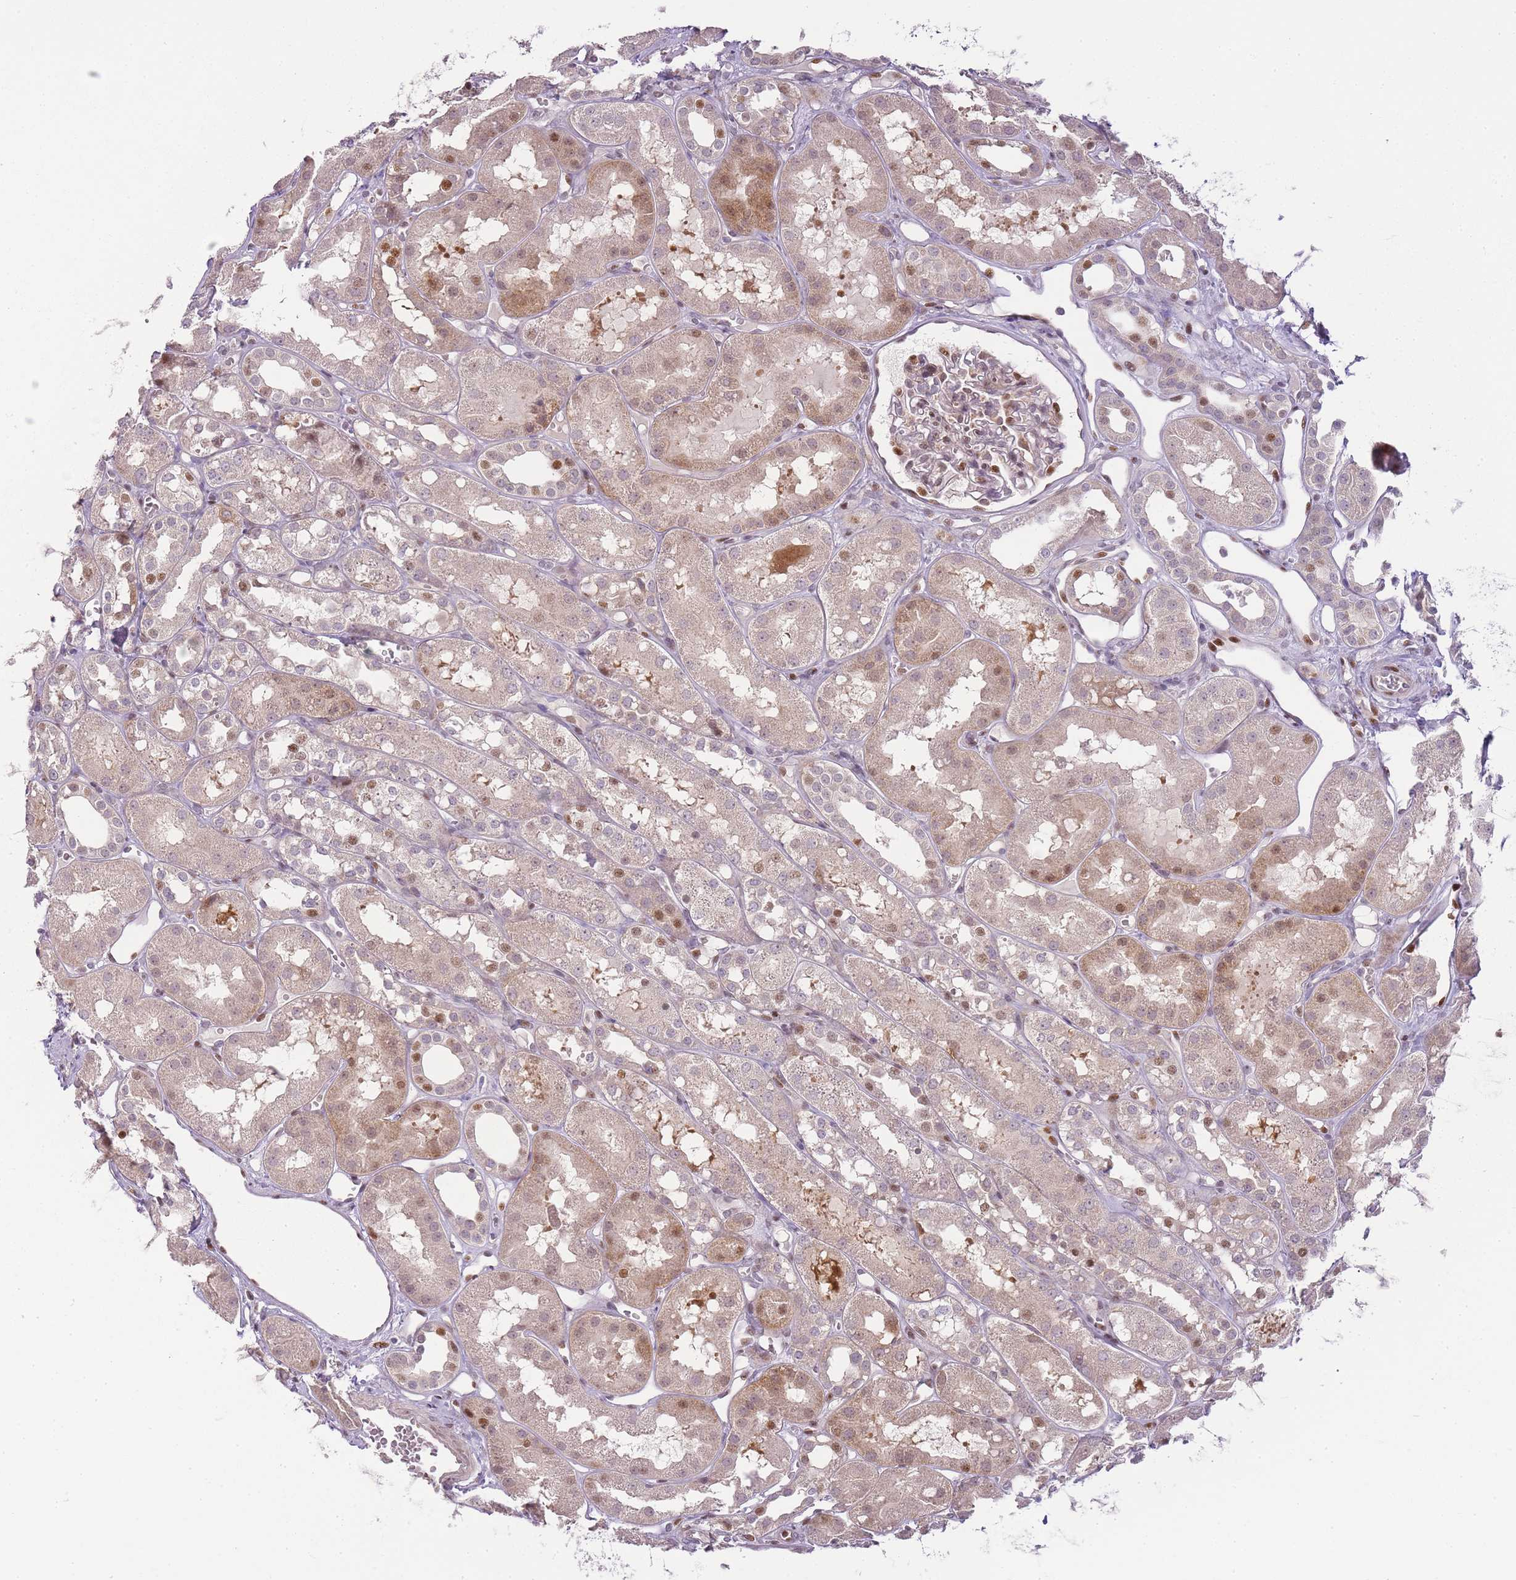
{"staining": {"intensity": "moderate", "quantity": "<25%", "location": "nuclear"}, "tissue": "kidney", "cell_type": "Cells in glomeruli", "image_type": "normal", "snomed": [{"axis": "morphology", "description": "Normal tissue, NOS"}, {"axis": "topography", "description": "Kidney"}], "caption": "Immunohistochemical staining of normal human kidney shows low levels of moderate nuclear expression in approximately <25% of cells in glomeruli.", "gene": "OGG1", "patient": {"sex": "male", "age": 16}}